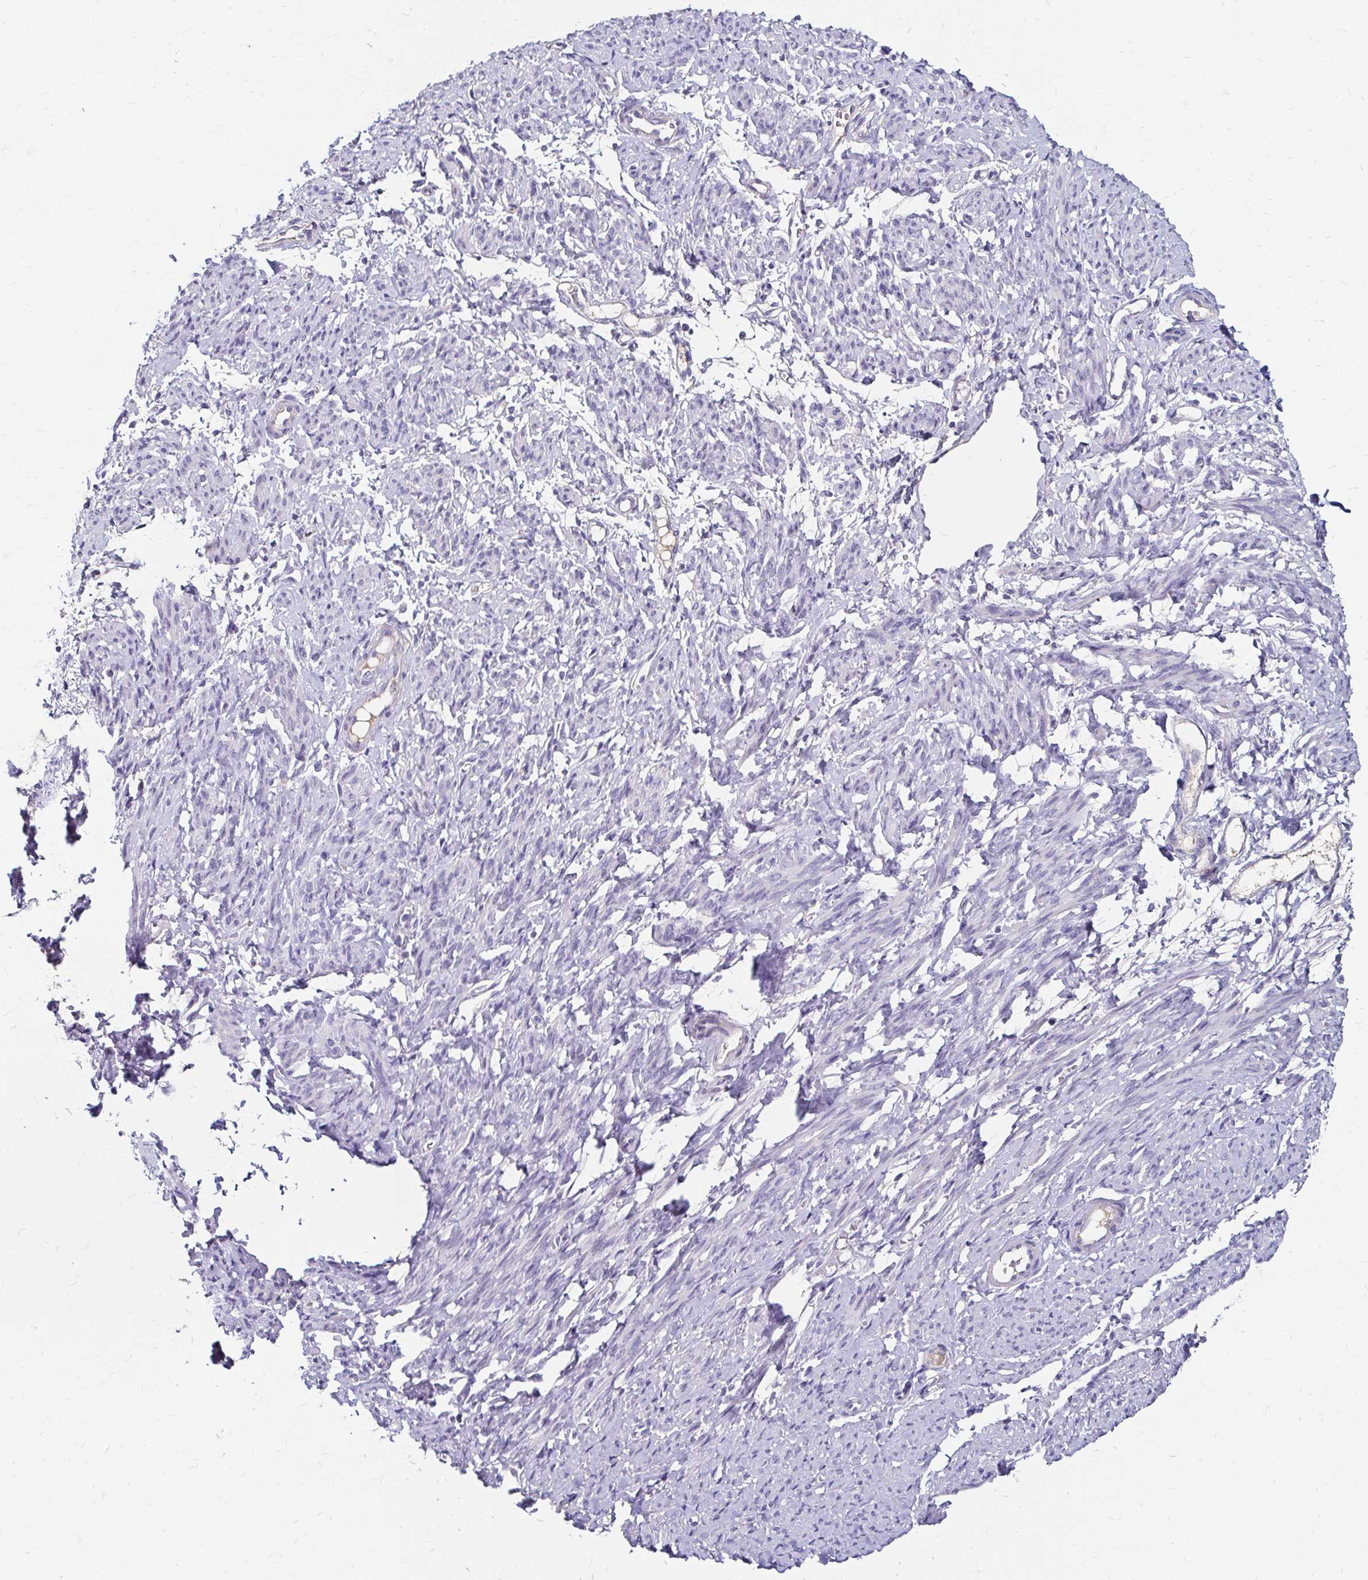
{"staining": {"intensity": "negative", "quantity": "none", "location": "none"}, "tissue": "smooth muscle", "cell_type": "Smooth muscle cells", "image_type": "normal", "snomed": [{"axis": "morphology", "description": "Normal tissue, NOS"}, {"axis": "topography", "description": "Smooth muscle"}], "caption": "Immunohistochemistry of unremarkable human smooth muscle exhibits no expression in smooth muscle cells. (Stains: DAB (3,3'-diaminobenzidine) IHC with hematoxylin counter stain, Microscopy: brightfield microscopy at high magnification).", "gene": "SCG3", "patient": {"sex": "female", "age": 65}}